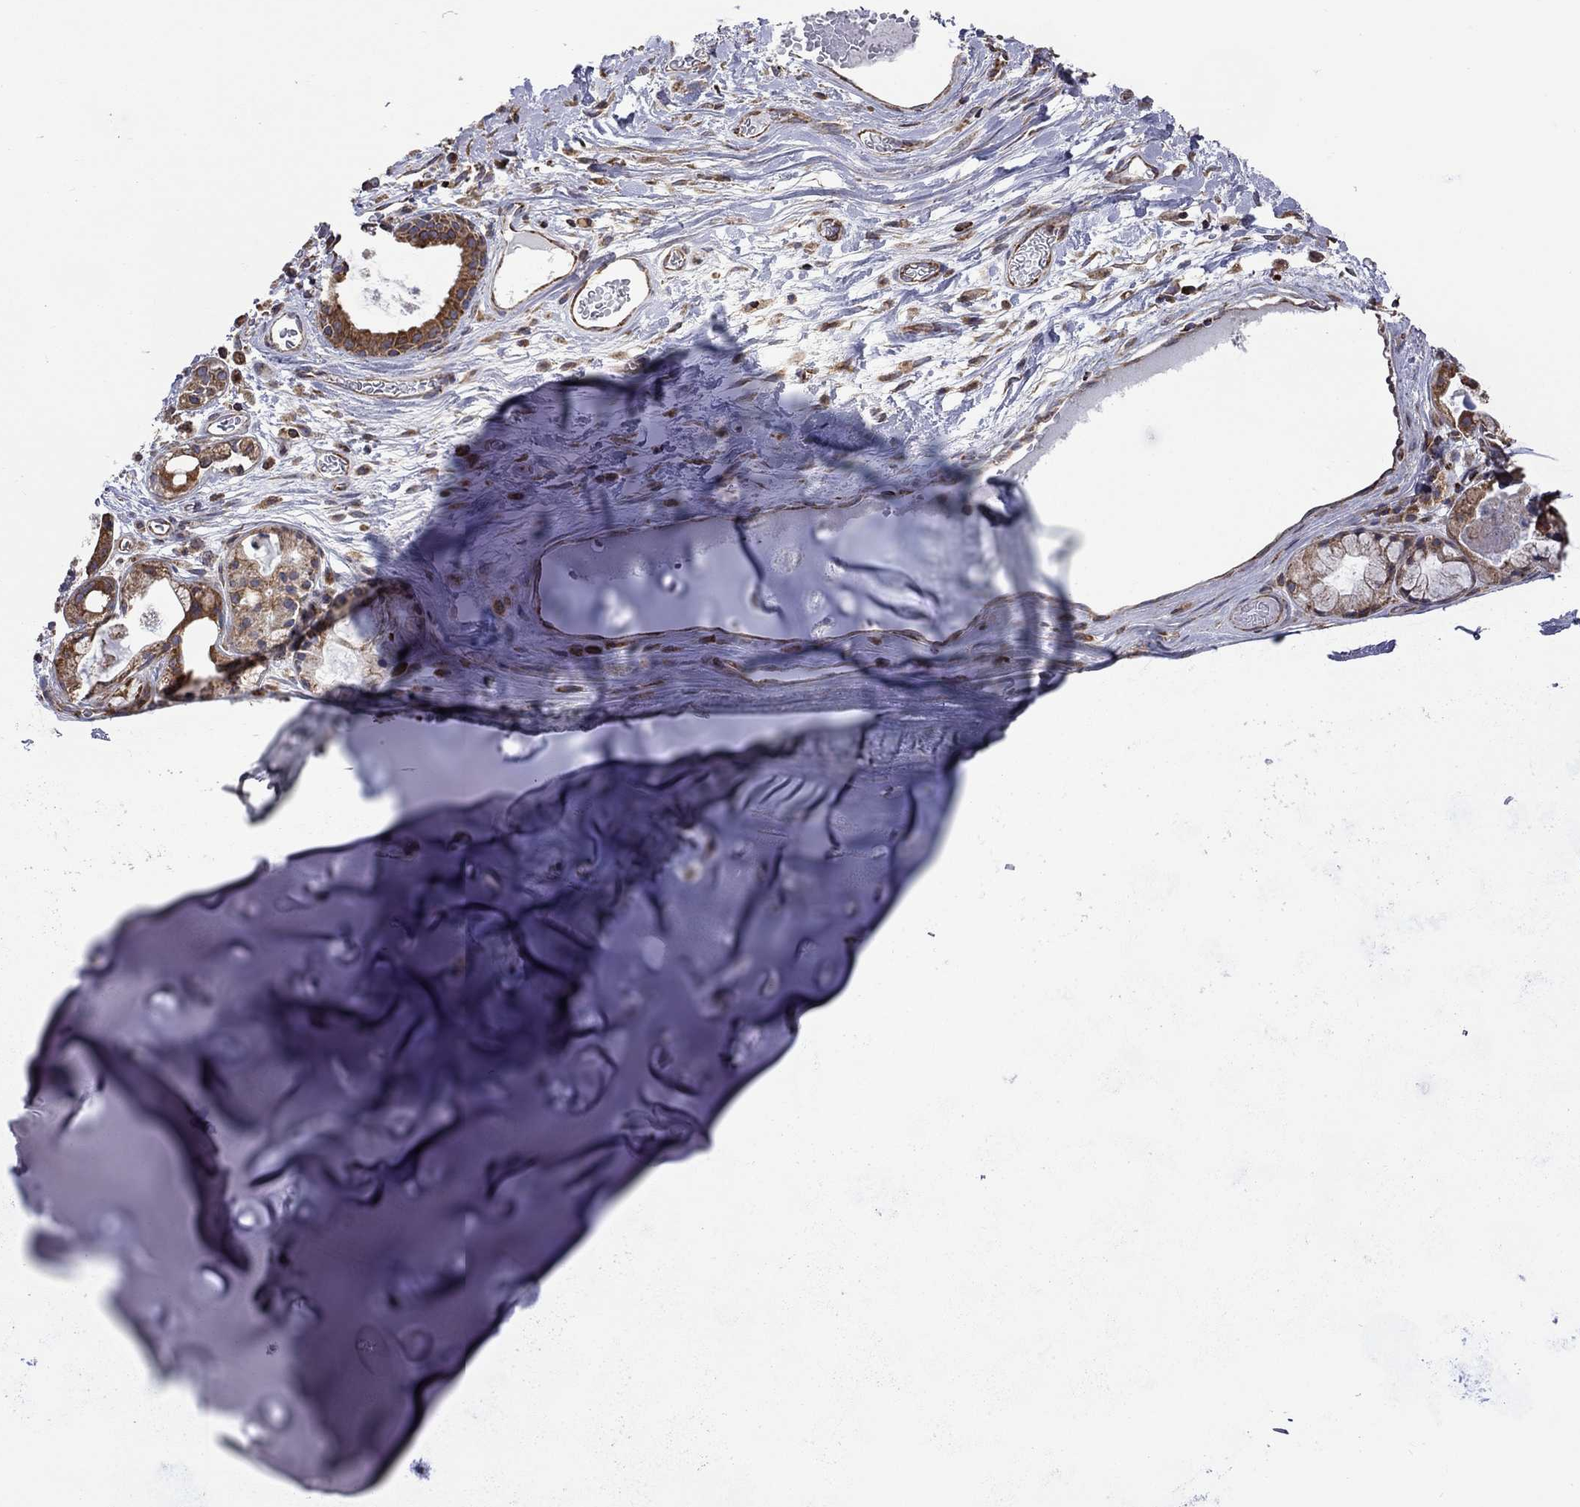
{"staining": {"intensity": "weak", "quantity": "<25%", "location": "cytoplasmic/membranous"}, "tissue": "soft tissue", "cell_type": "Chondrocytes", "image_type": "normal", "snomed": [{"axis": "morphology", "description": "Normal tissue, NOS"}, {"axis": "topography", "description": "Cartilage tissue"}], "caption": "An immunohistochemistry (IHC) image of benign soft tissue is shown. There is no staining in chondrocytes of soft tissue.", "gene": "CLPTM1", "patient": {"sex": "male", "age": 81}}